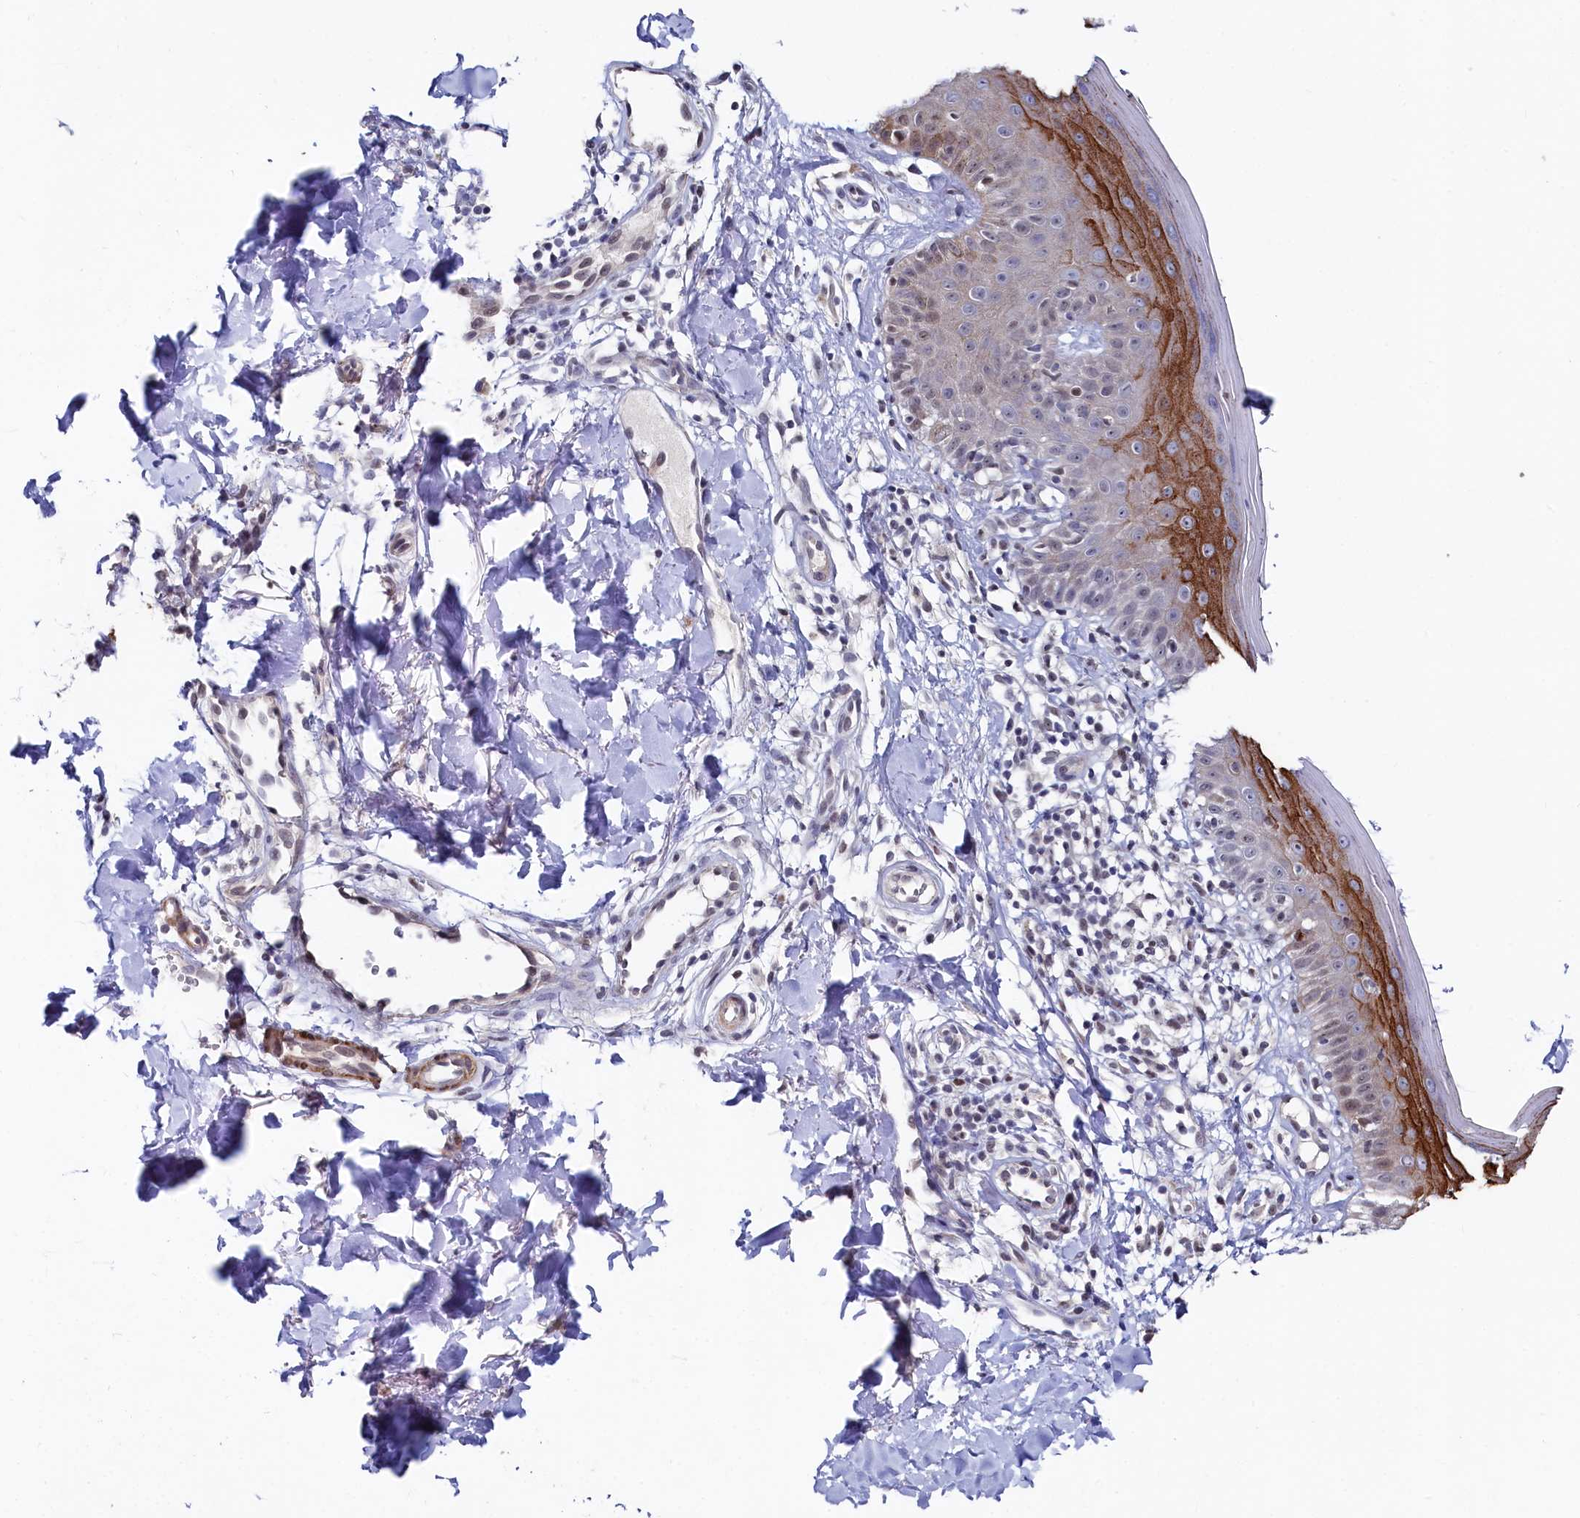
{"staining": {"intensity": "weak", "quantity": ">75%", "location": "cytoplasmic/membranous,nuclear"}, "tissue": "skin", "cell_type": "Fibroblasts", "image_type": "normal", "snomed": [{"axis": "morphology", "description": "Normal tissue, NOS"}, {"axis": "topography", "description": "Skin"}], "caption": "Weak cytoplasmic/membranous,nuclear staining is identified in approximately >75% of fibroblasts in normal skin. (Brightfield microscopy of DAB IHC at high magnification).", "gene": "TIGD4", "patient": {"sex": "male", "age": 52}}